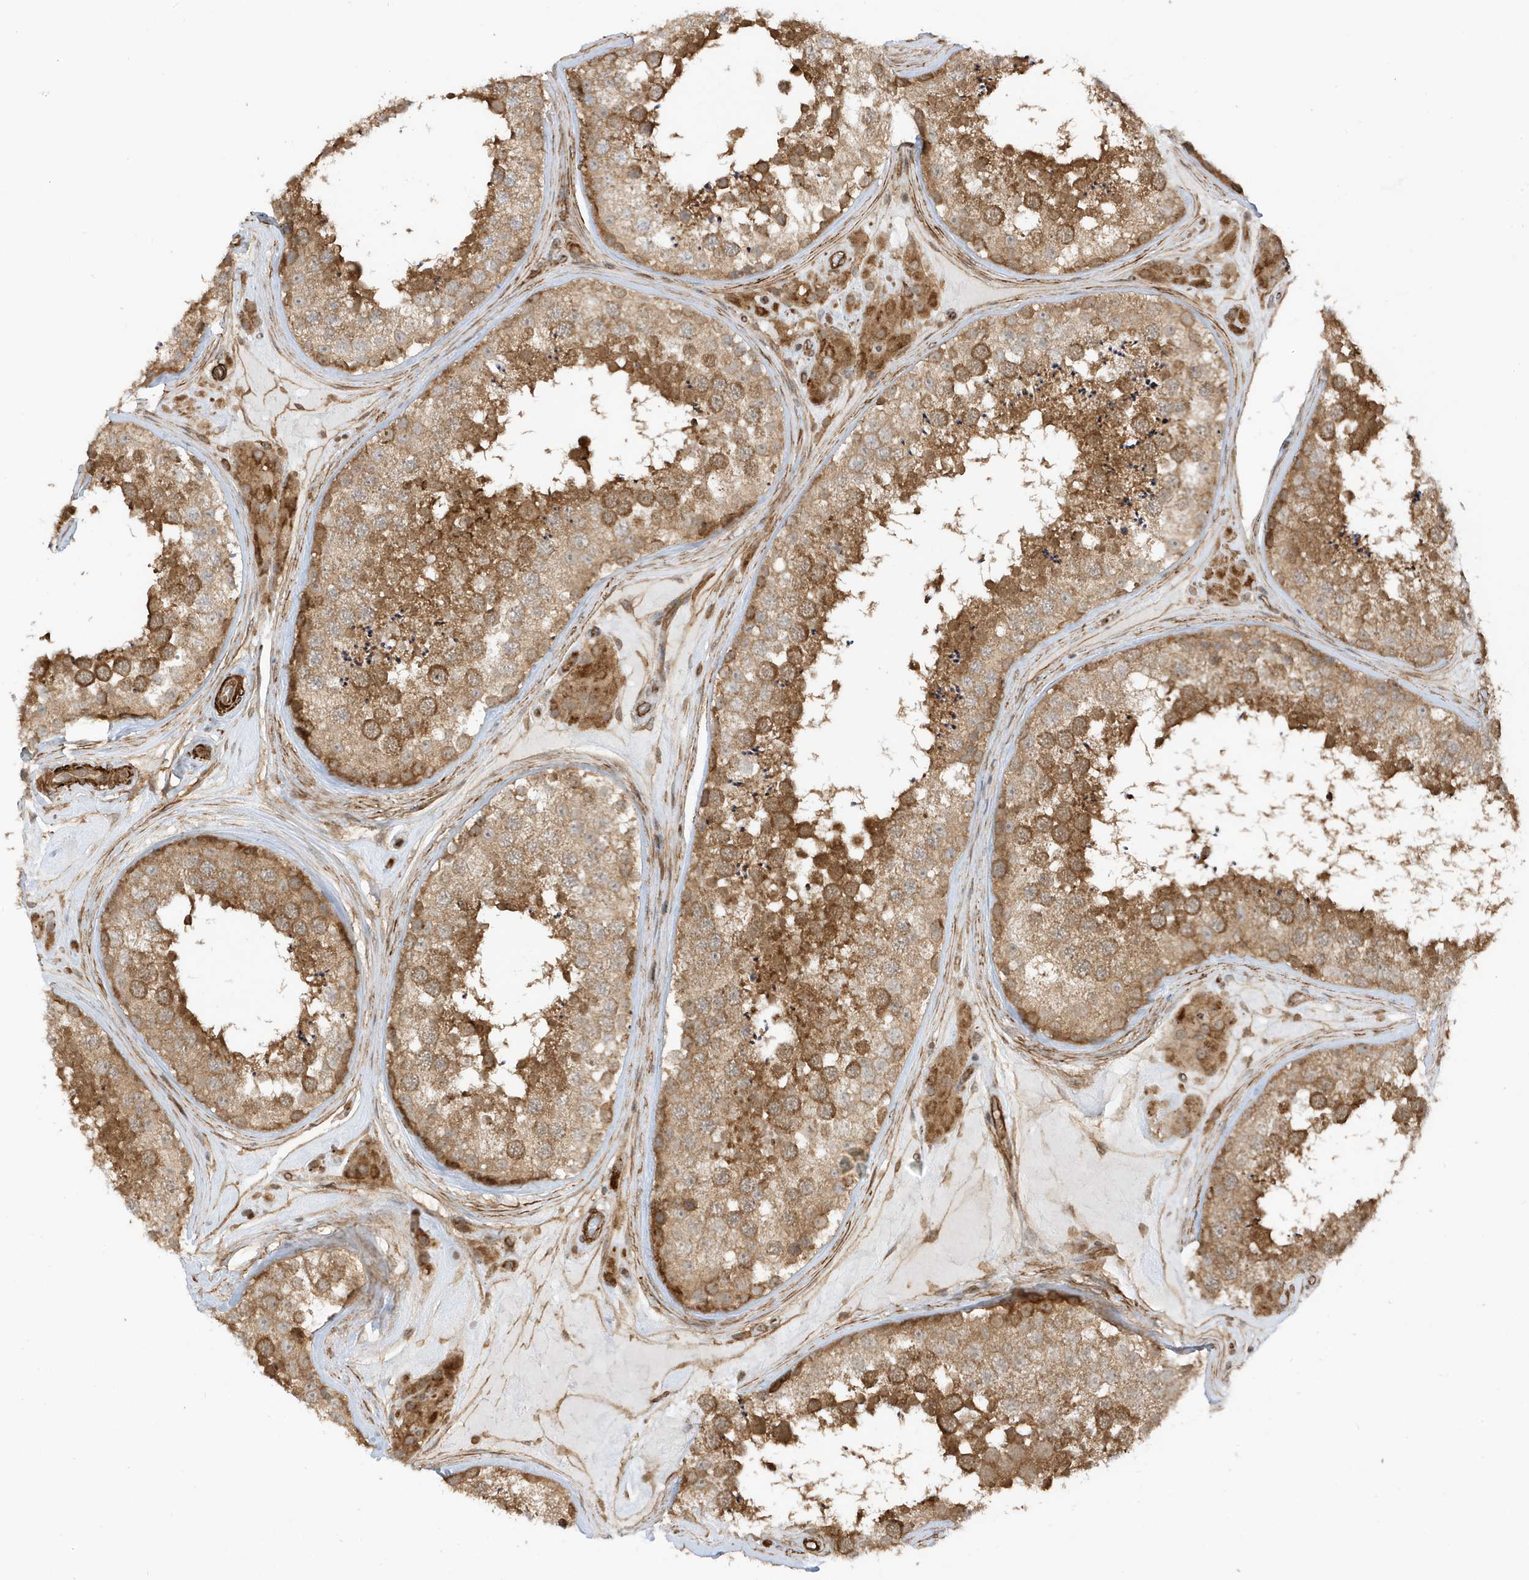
{"staining": {"intensity": "moderate", "quantity": ">75%", "location": "cytoplasmic/membranous"}, "tissue": "testis", "cell_type": "Cells in seminiferous ducts", "image_type": "normal", "snomed": [{"axis": "morphology", "description": "Normal tissue, NOS"}, {"axis": "topography", "description": "Testis"}], "caption": "A micrograph of human testis stained for a protein shows moderate cytoplasmic/membranous brown staining in cells in seminiferous ducts. The staining was performed using DAB (3,3'-diaminobenzidine), with brown indicating positive protein expression. Nuclei are stained blue with hematoxylin.", "gene": "CDC42EP3", "patient": {"sex": "male", "age": 46}}